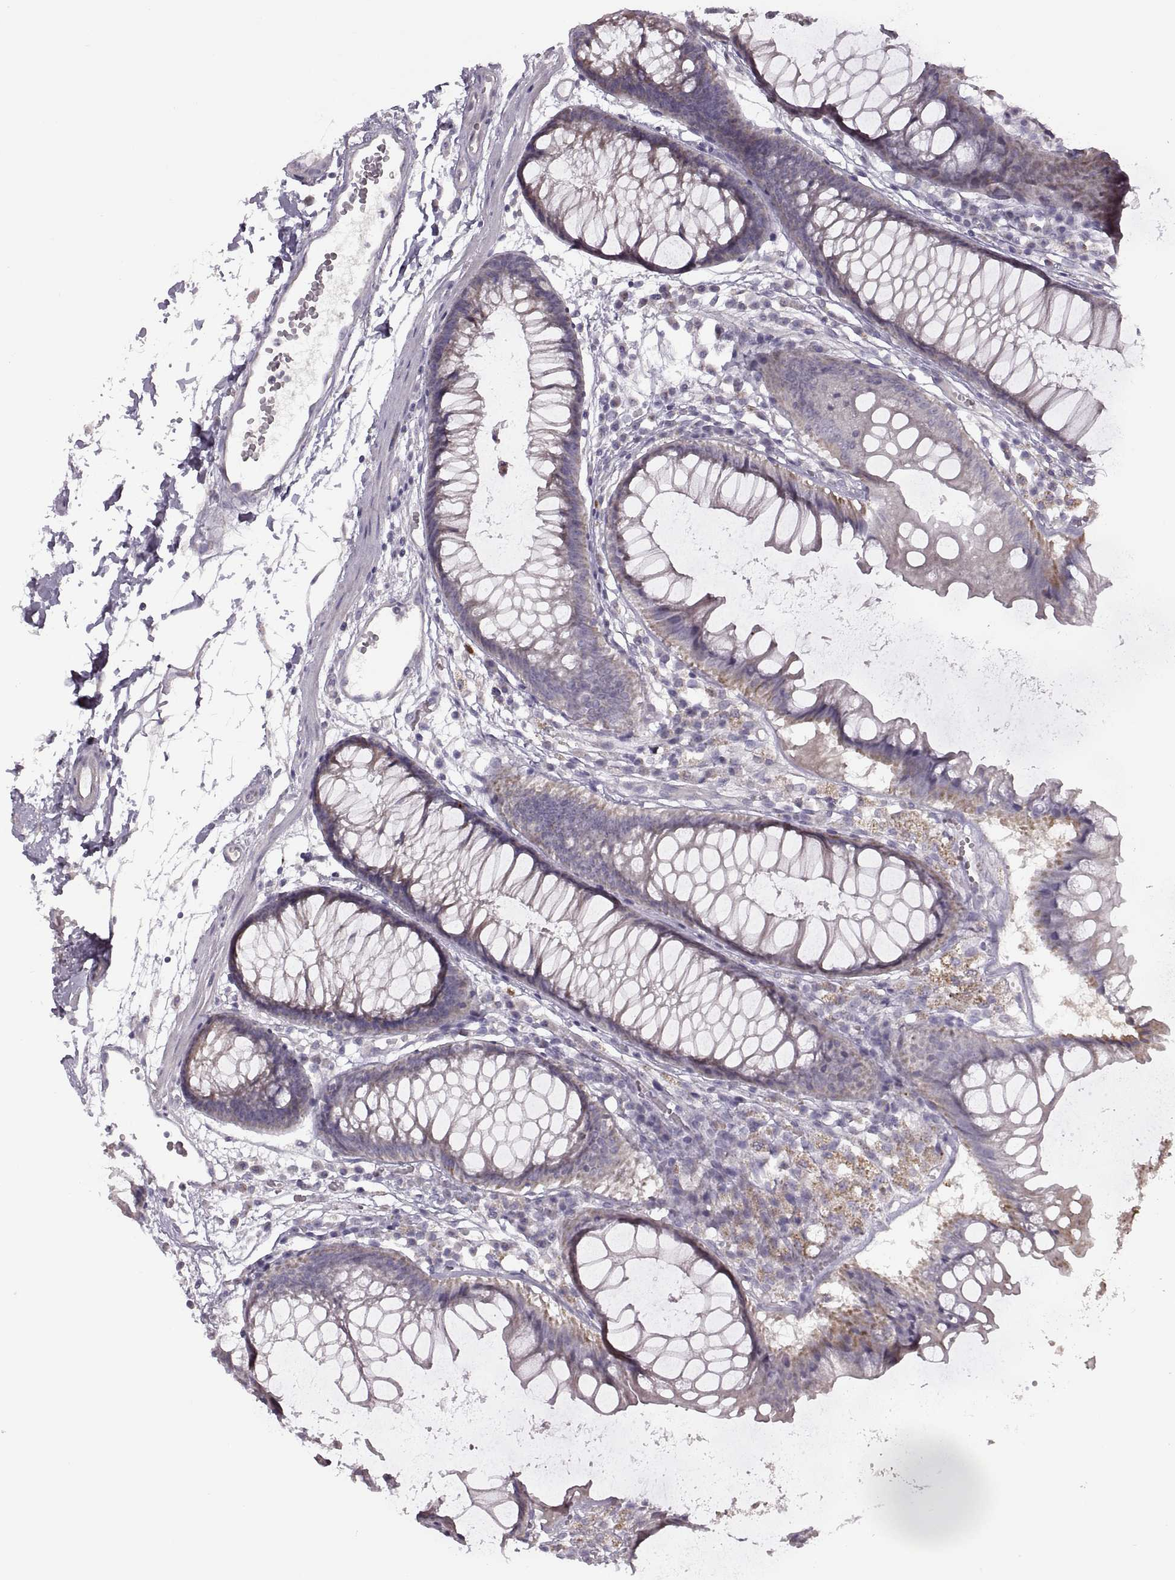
{"staining": {"intensity": "negative", "quantity": "none", "location": "none"}, "tissue": "colon", "cell_type": "Endothelial cells", "image_type": "normal", "snomed": [{"axis": "morphology", "description": "Normal tissue, NOS"}, {"axis": "morphology", "description": "Adenocarcinoma, NOS"}, {"axis": "topography", "description": "Colon"}], "caption": "Histopathology image shows no significant protein expression in endothelial cells of benign colon.", "gene": "PIERCE1", "patient": {"sex": "male", "age": 65}}